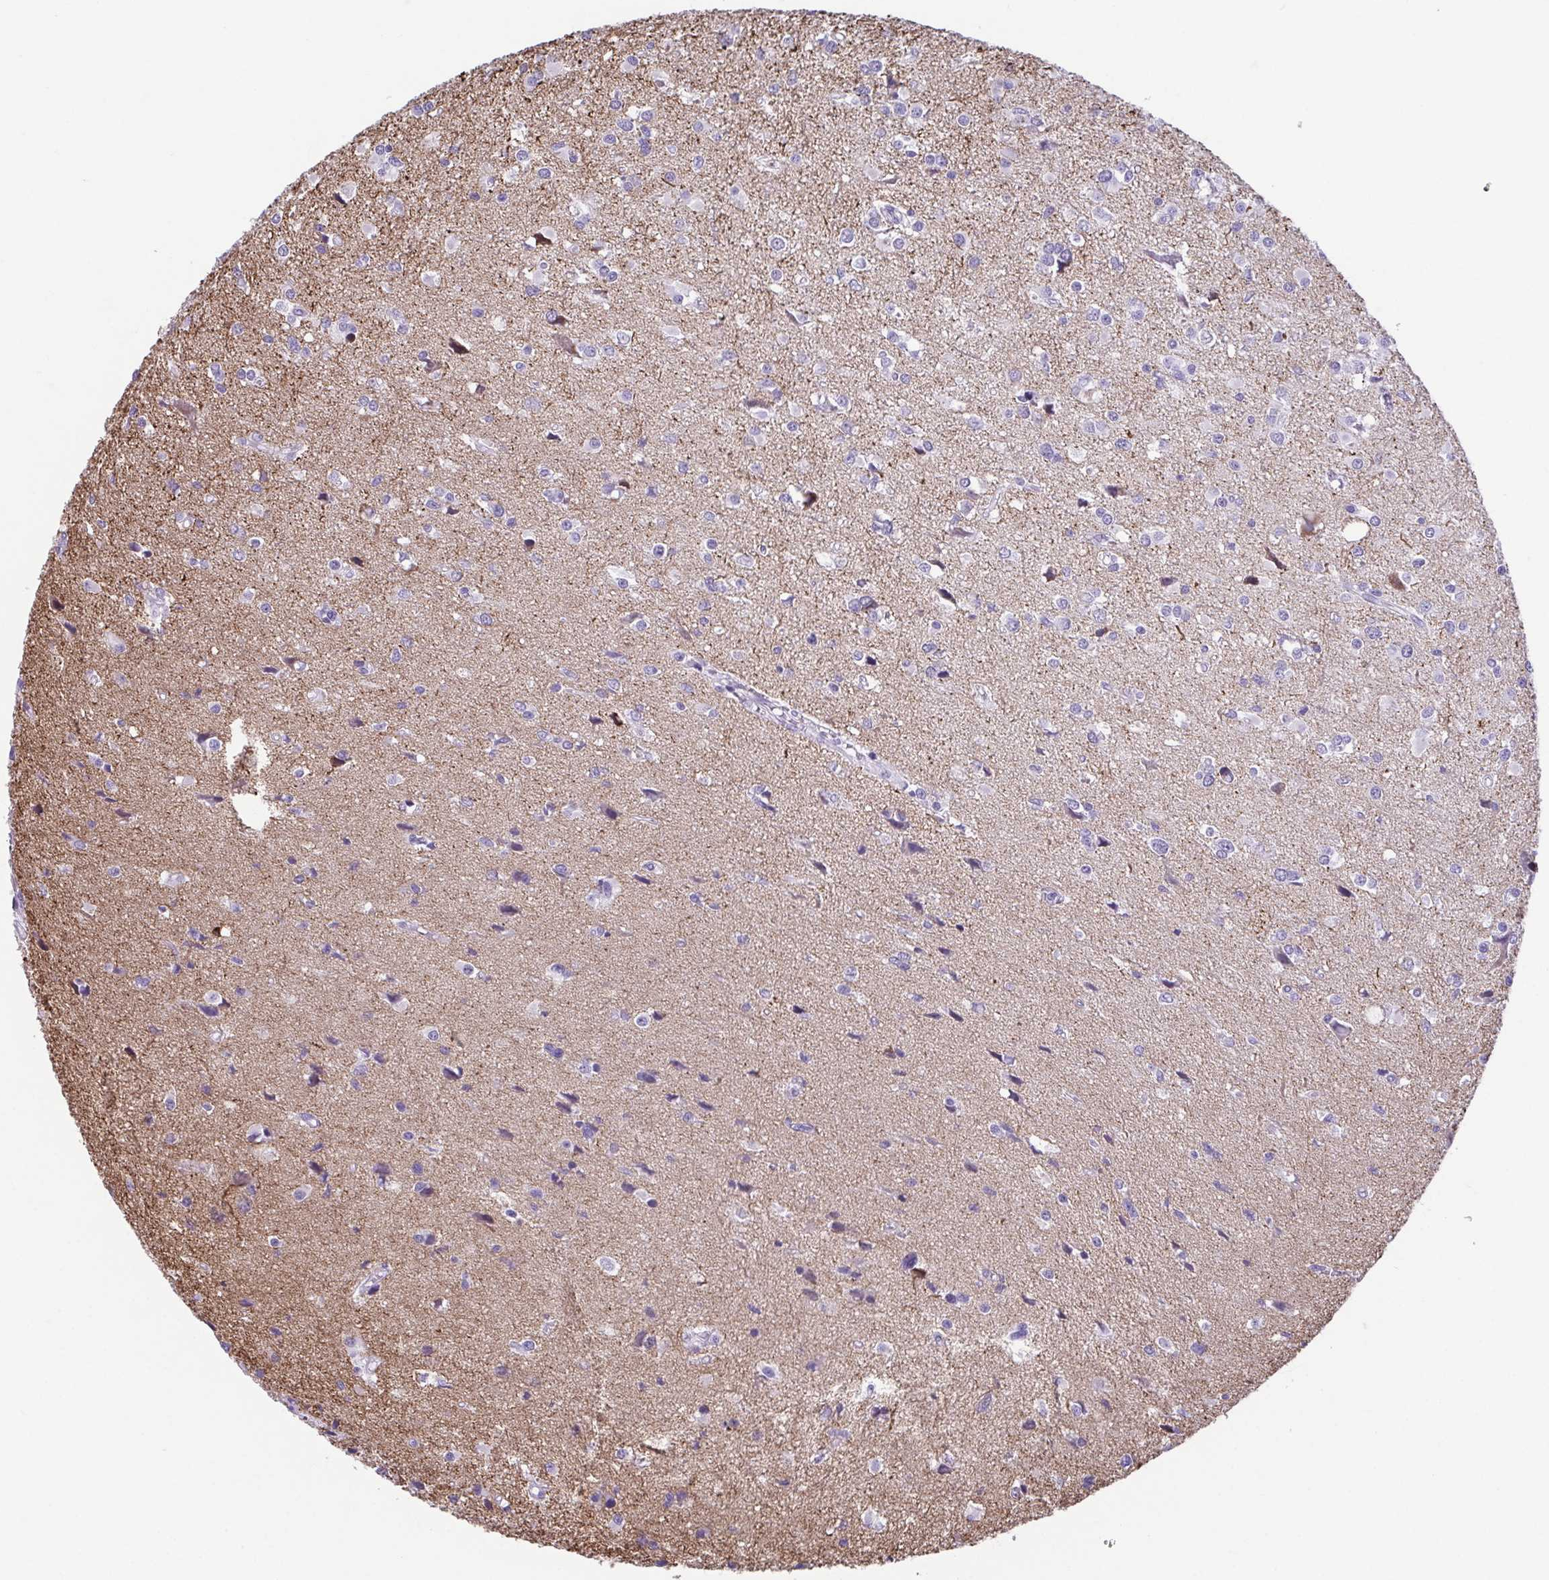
{"staining": {"intensity": "negative", "quantity": "none", "location": "none"}, "tissue": "glioma", "cell_type": "Tumor cells", "image_type": "cancer", "snomed": [{"axis": "morphology", "description": "Glioma, malignant, High grade"}, {"axis": "topography", "description": "Brain"}], "caption": "IHC histopathology image of glioma stained for a protein (brown), which displays no expression in tumor cells.", "gene": "TCEAL3", "patient": {"sex": "male", "age": 54}}